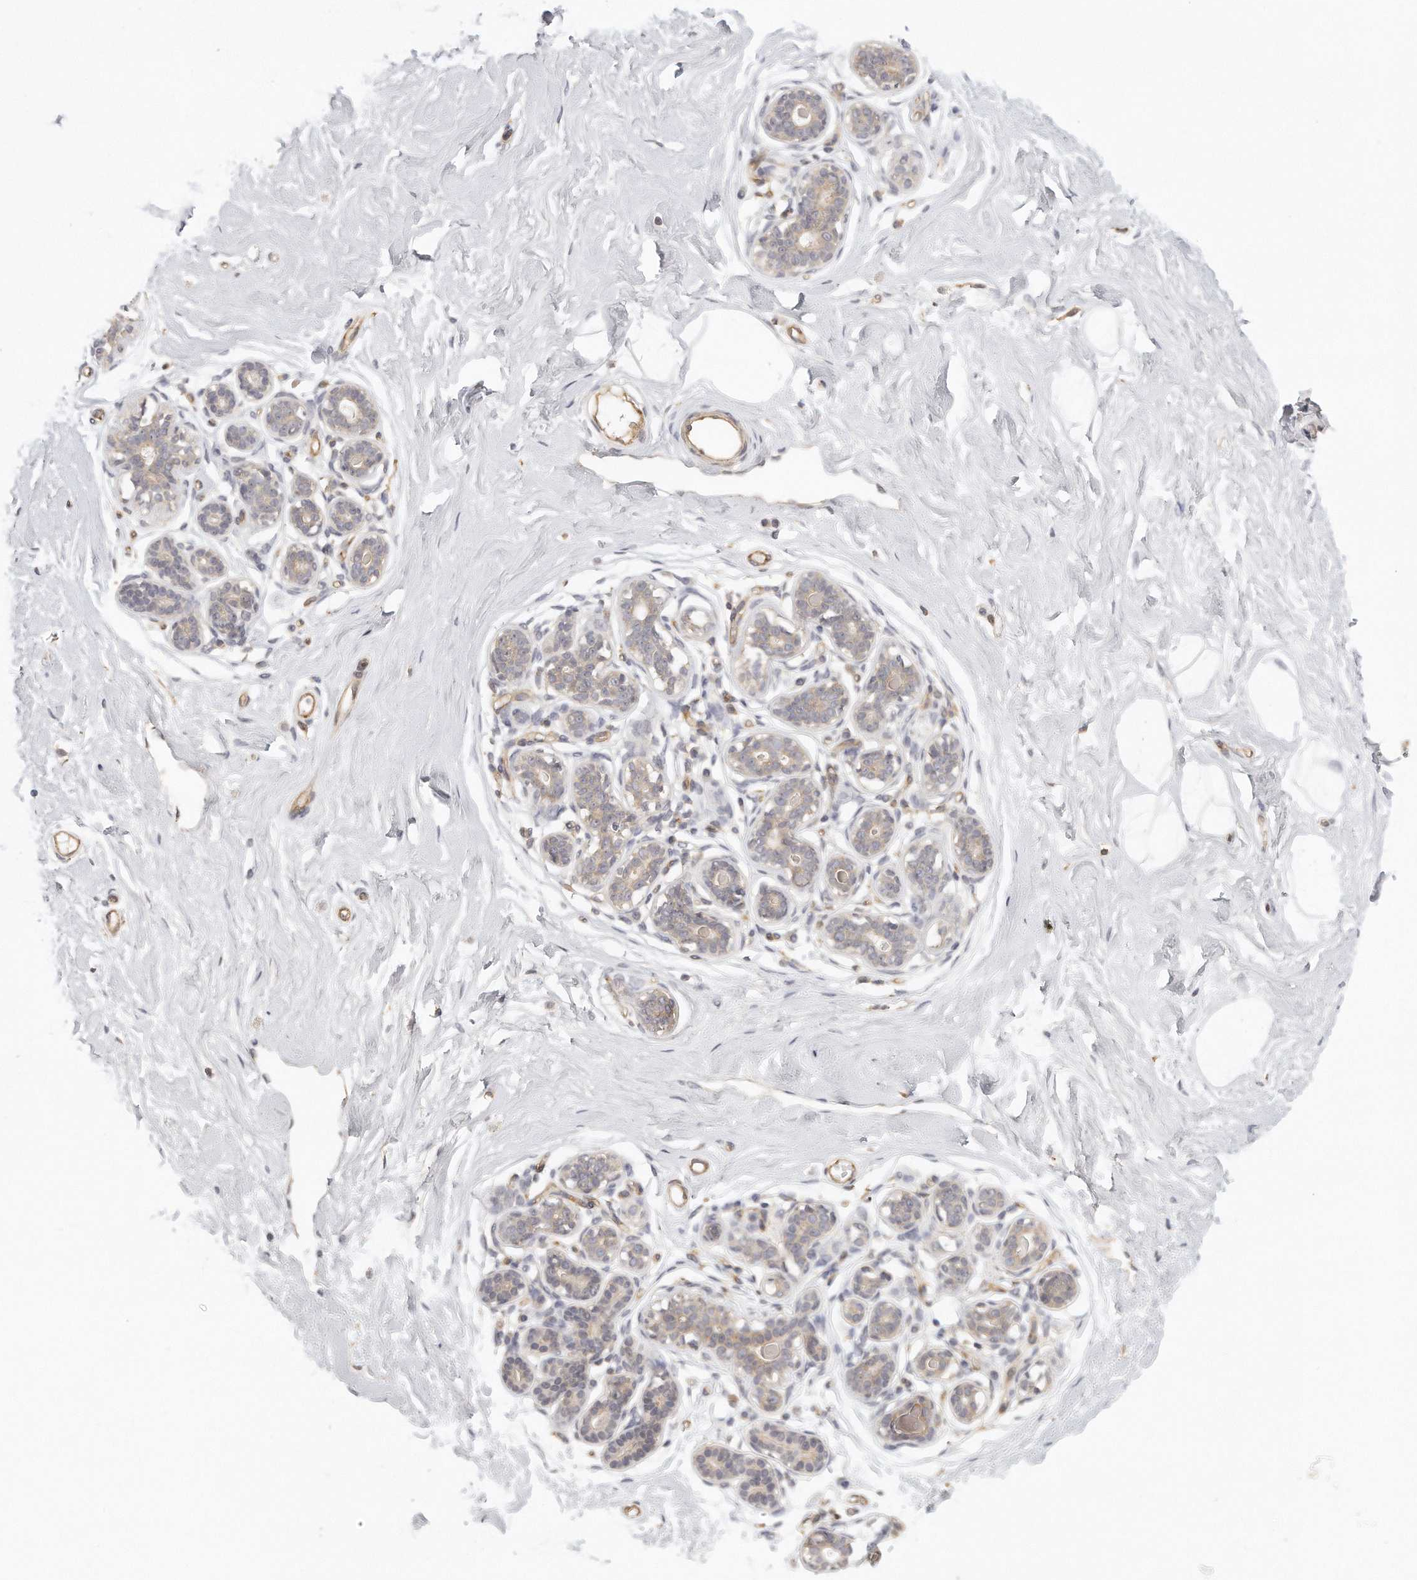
{"staining": {"intensity": "negative", "quantity": "none", "location": "none"}, "tissue": "breast", "cell_type": "Adipocytes", "image_type": "normal", "snomed": [{"axis": "morphology", "description": "Normal tissue, NOS"}, {"axis": "morphology", "description": "Adenoma, NOS"}, {"axis": "topography", "description": "Breast"}], "caption": "The micrograph reveals no staining of adipocytes in normal breast.", "gene": "MTERF4", "patient": {"sex": "female", "age": 23}}